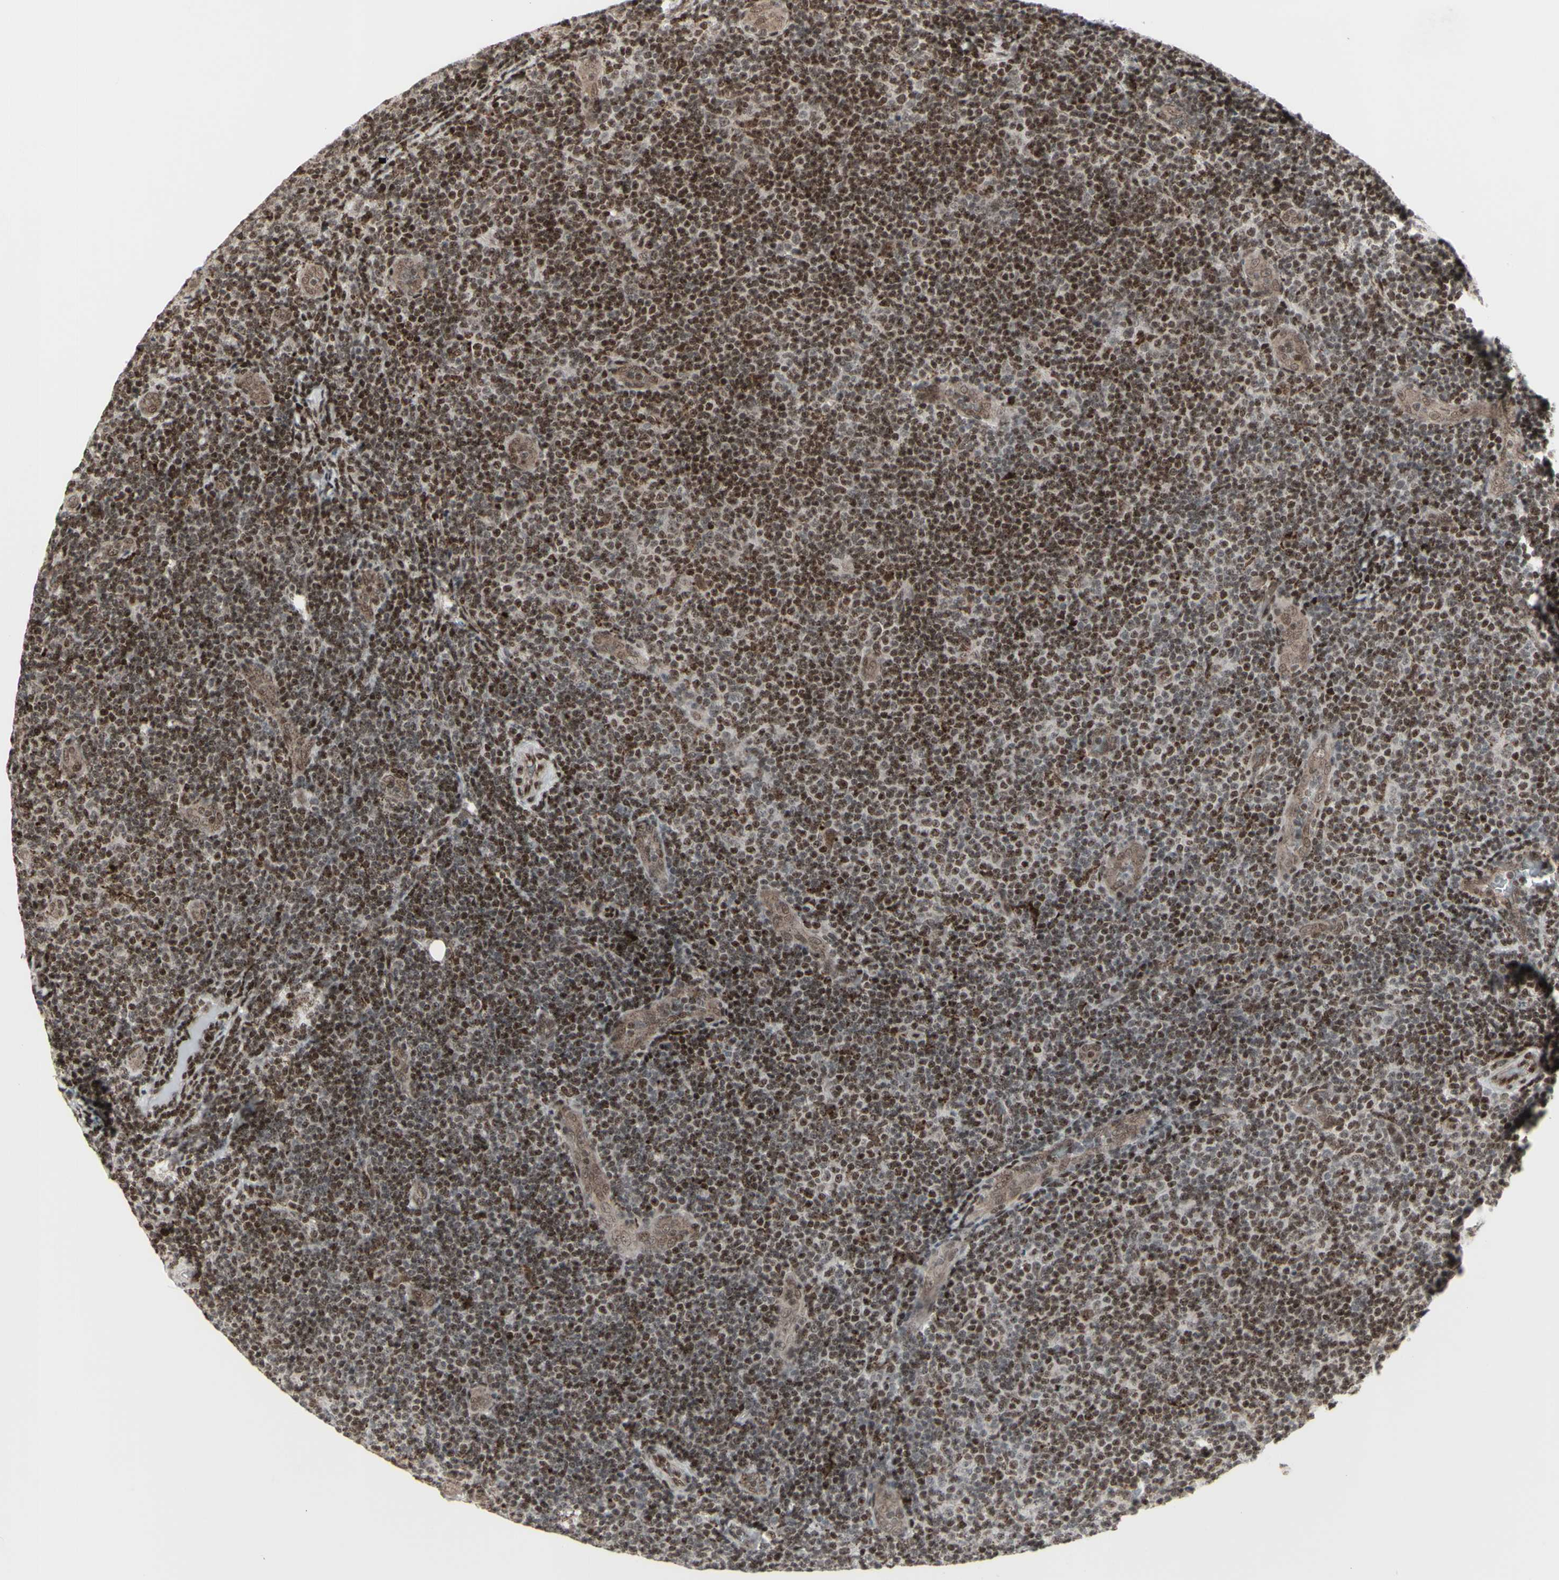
{"staining": {"intensity": "moderate", "quantity": ">75%", "location": "nuclear"}, "tissue": "lymphoma", "cell_type": "Tumor cells", "image_type": "cancer", "snomed": [{"axis": "morphology", "description": "Malignant lymphoma, non-Hodgkin's type, Low grade"}, {"axis": "topography", "description": "Lymph node"}], "caption": "IHC (DAB (3,3'-diaminobenzidine)) staining of lymphoma shows moderate nuclear protein positivity in approximately >75% of tumor cells. (brown staining indicates protein expression, while blue staining denotes nuclei).", "gene": "CBX1", "patient": {"sex": "male", "age": 83}}